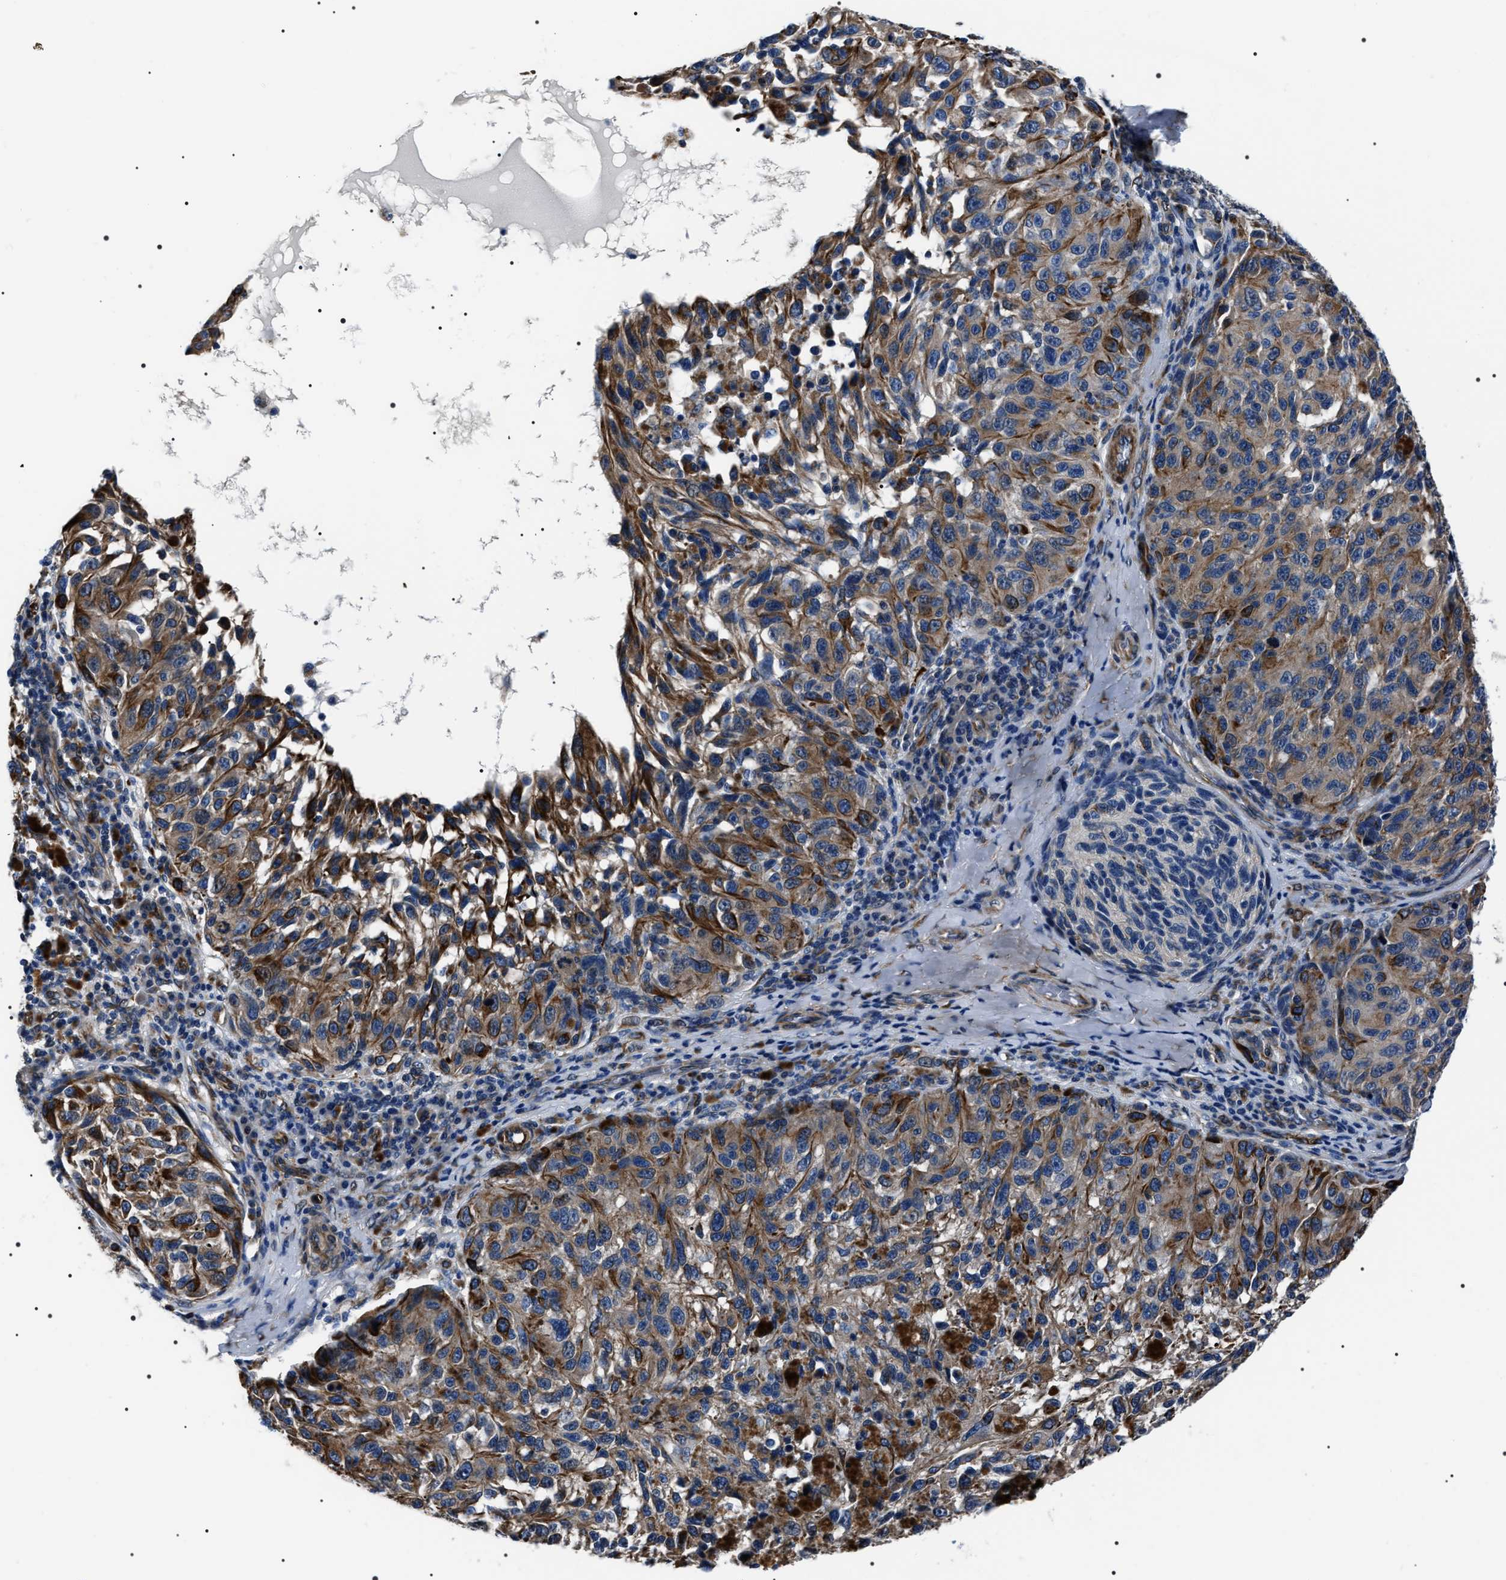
{"staining": {"intensity": "strong", "quantity": "25%-75%", "location": "cytoplasmic/membranous"}, "tissue": "melanoma", "cell_type": "Tumor cells", "image_type": "cancer", "snomed": [{"axis": "morphology", "description": "Malignant melanoma, NOS"}, {"axis": "topography", "description": "Skin"}], "caption": "Immunohistochemical staining of human malignant melanoma exhibits high levels of strong cytoplasmic/membranous protein expression in approximately 25%-75% of tumor cells.", "gene": "BAG2", "patient": {"sex": "female", "age": 73}}